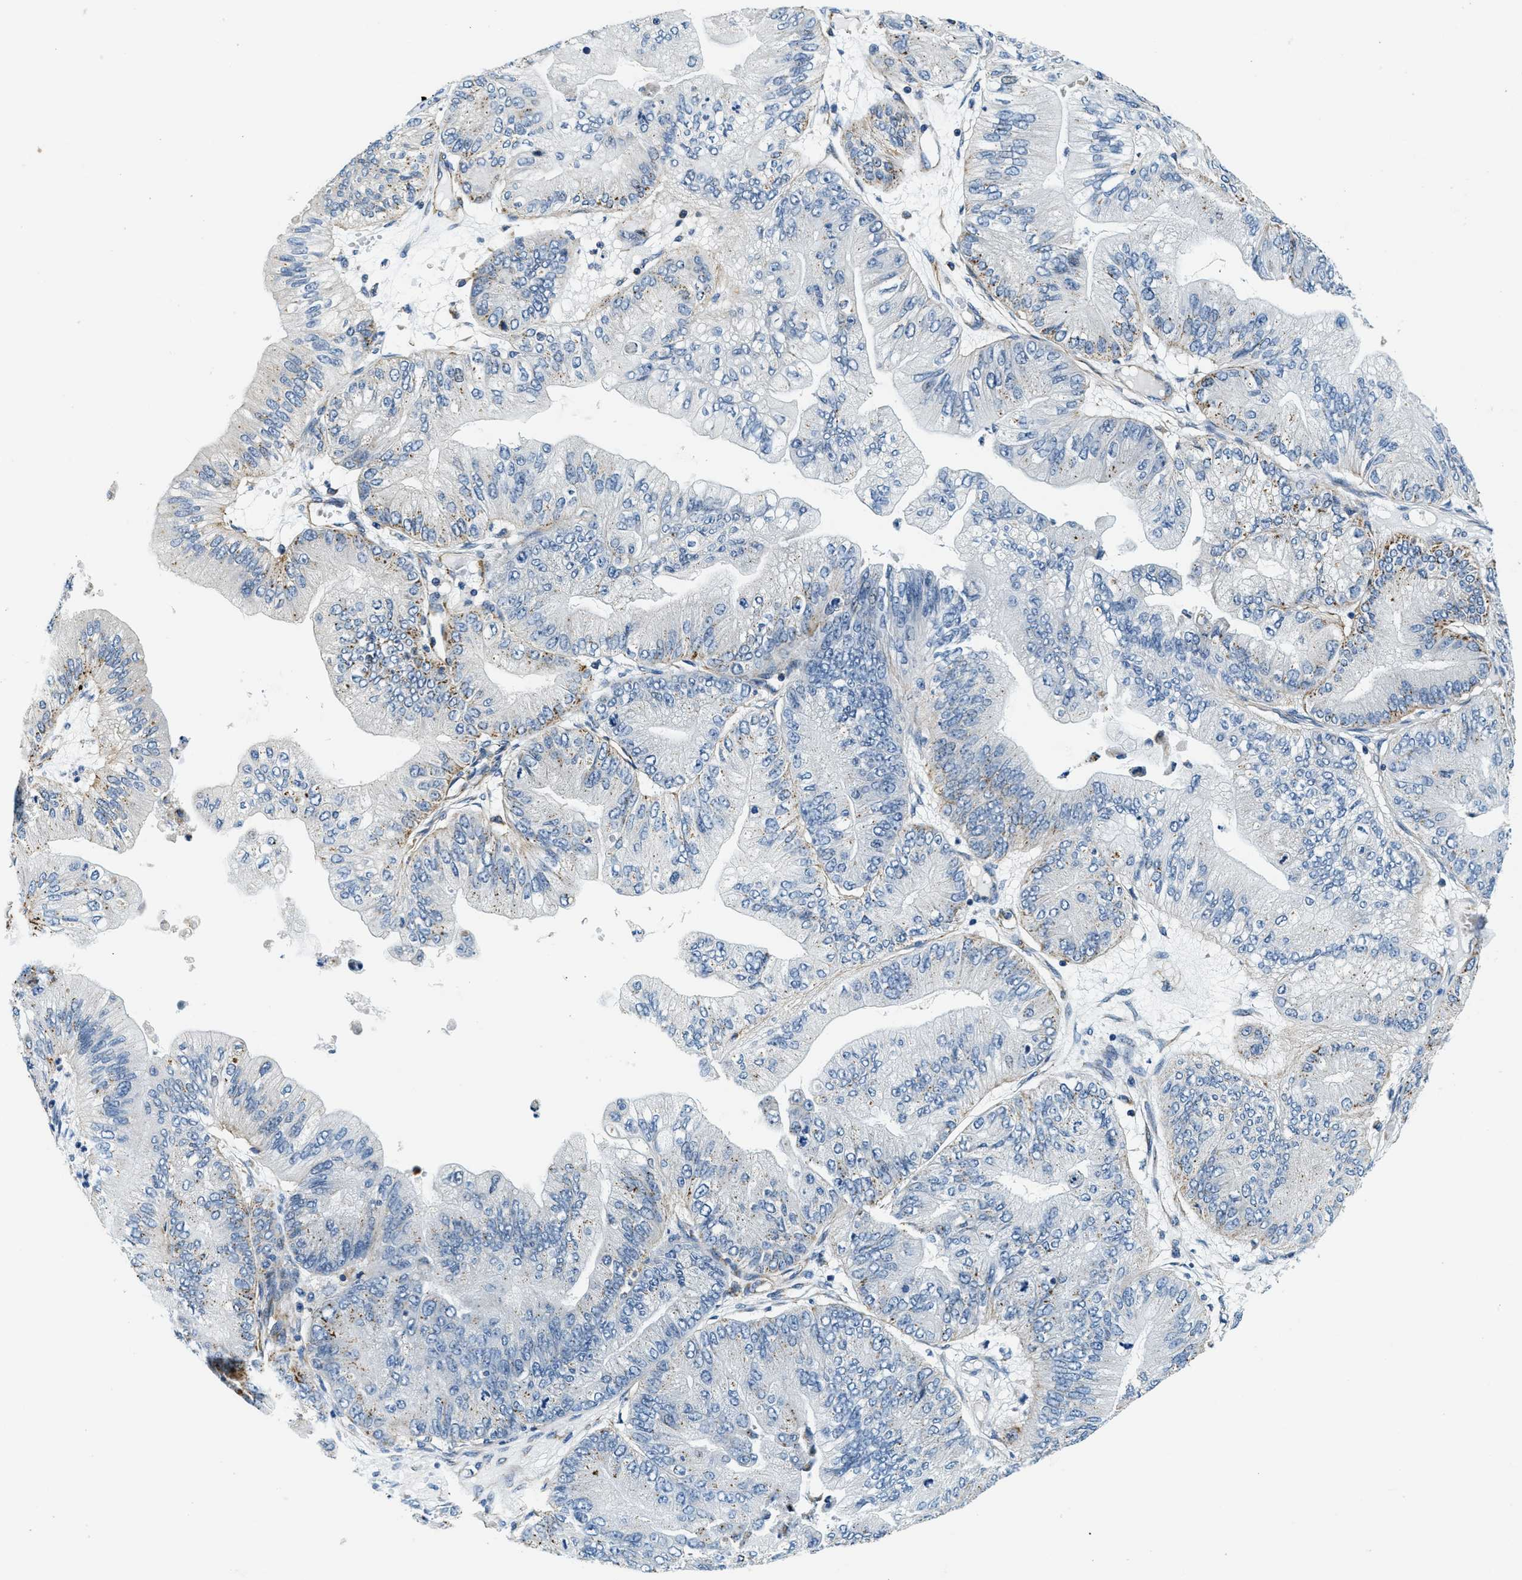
{"staining": {"intensity": "moderate", "quantity": "<25%", "location": "cytoplasmic/membranous"}, "tissue": "ovarian cancer", "cell_type": "Tumor cells", "image_type": "cancer", "snomed": [{"axis": "morphology", "description": "Cystadenocarcinoma, mucinous, NOS"}, {"axis": "topography", "description": "Ovary"}], "caption": "A histopathology image of ovarian cancer stained for a protein reveals moderate cytoplasmic/membranous brown staining in tumor cells. The staining was performed using DAB (3,3'-diaminobenzidine), with brown indicating positive protein expression. Nuclei are stained blue with hematoxylin.", "gene": "GNS", "patient": {"sex": "female", "age": 61}}